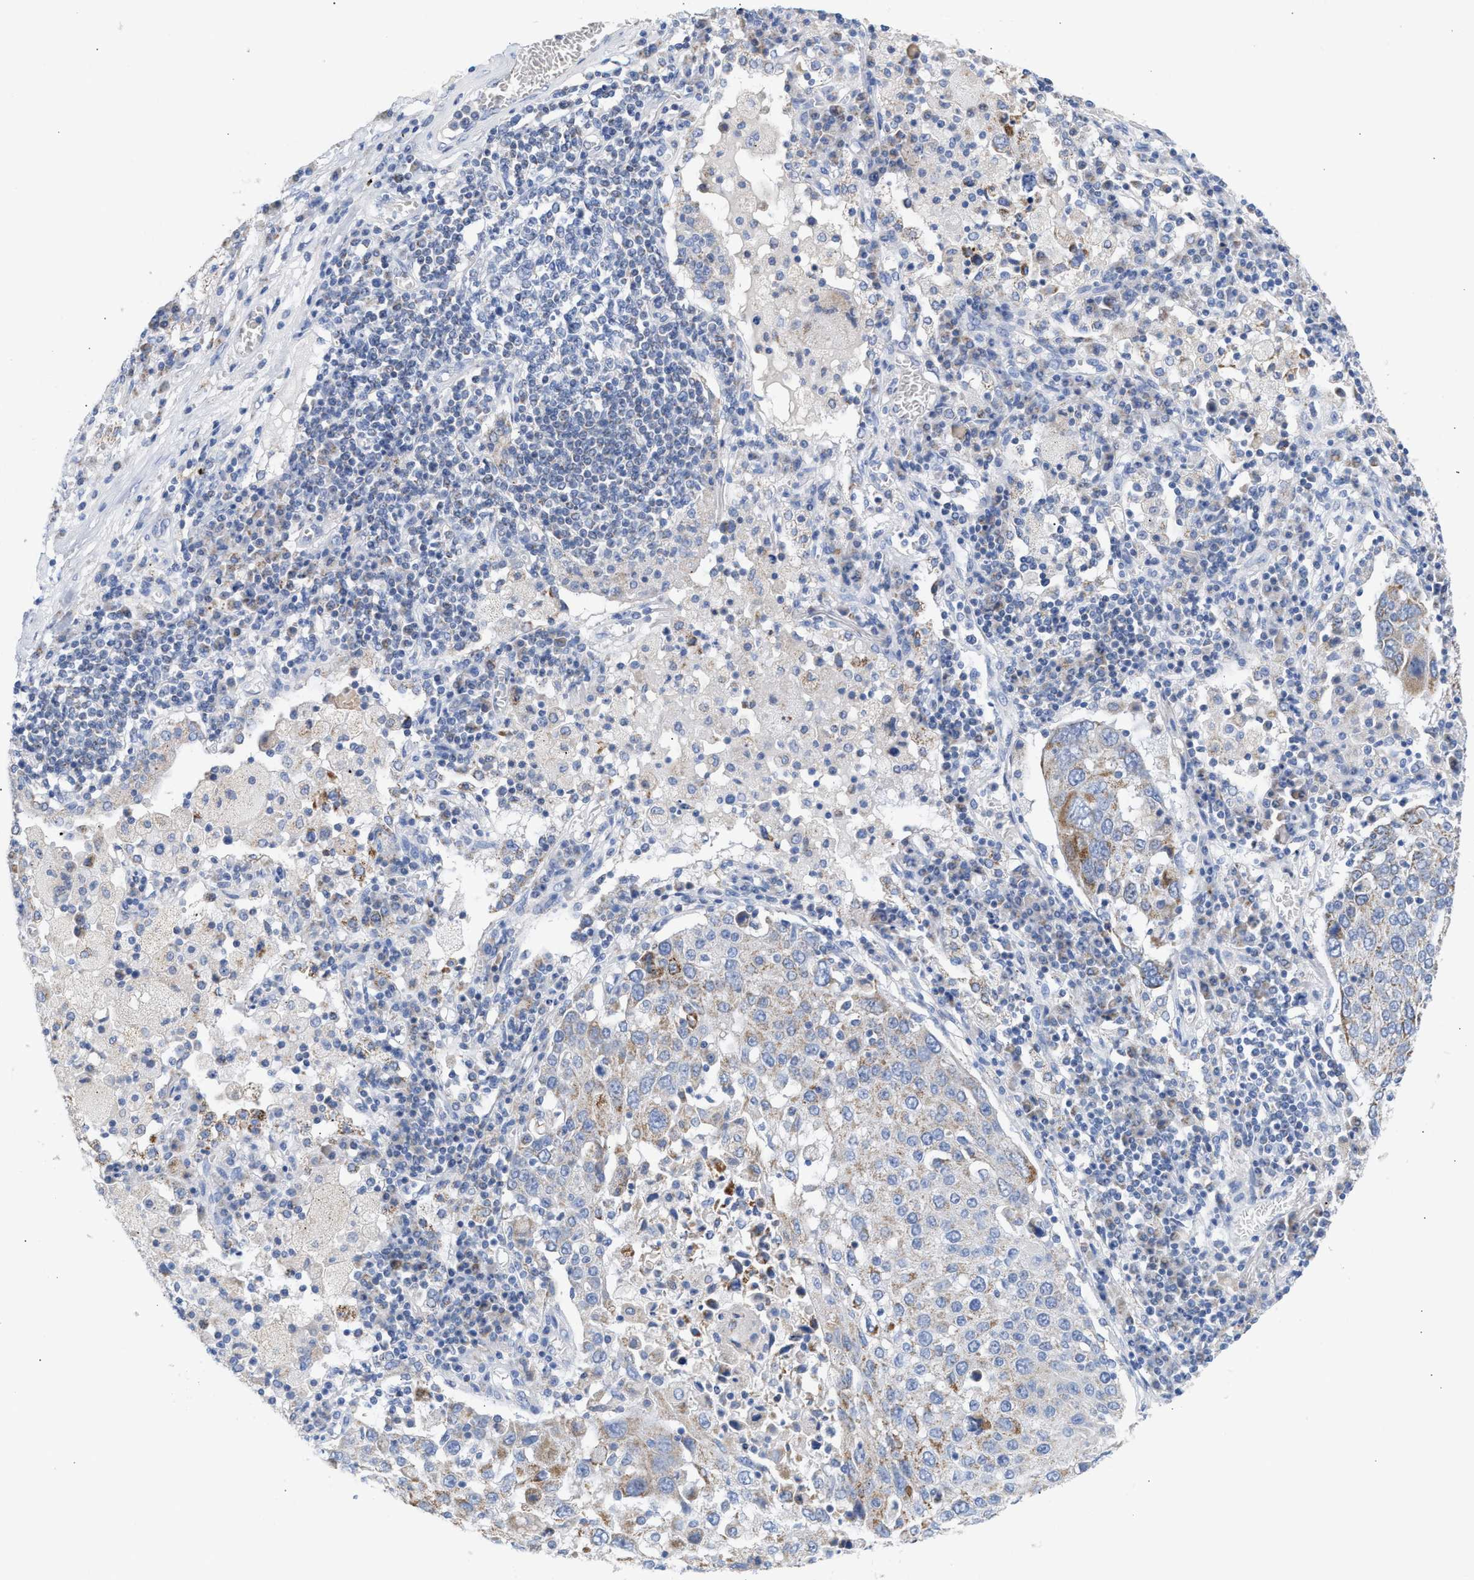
{"staining": {"intensity": "moderate", "quantity": "<25%", "location": "cytoplasmic/membranous"}, "tissue": "lung cancer", "cell_type": "Tumor cells", "image_type": "cancer", "snomed": [{"axis": "morphology", "description": "Squamous cell carcinoma, NOS"}, {"axis": "topography", "description": "Lung"}], "caption": "The immunohistochemical stain labels moderate cytoplasmic/membranous positivity in tumor cells of squamous cell carcinoma (lung) tissue.", "gene": "ACOT13", "patient": {"sex": "male", "age": 65}}